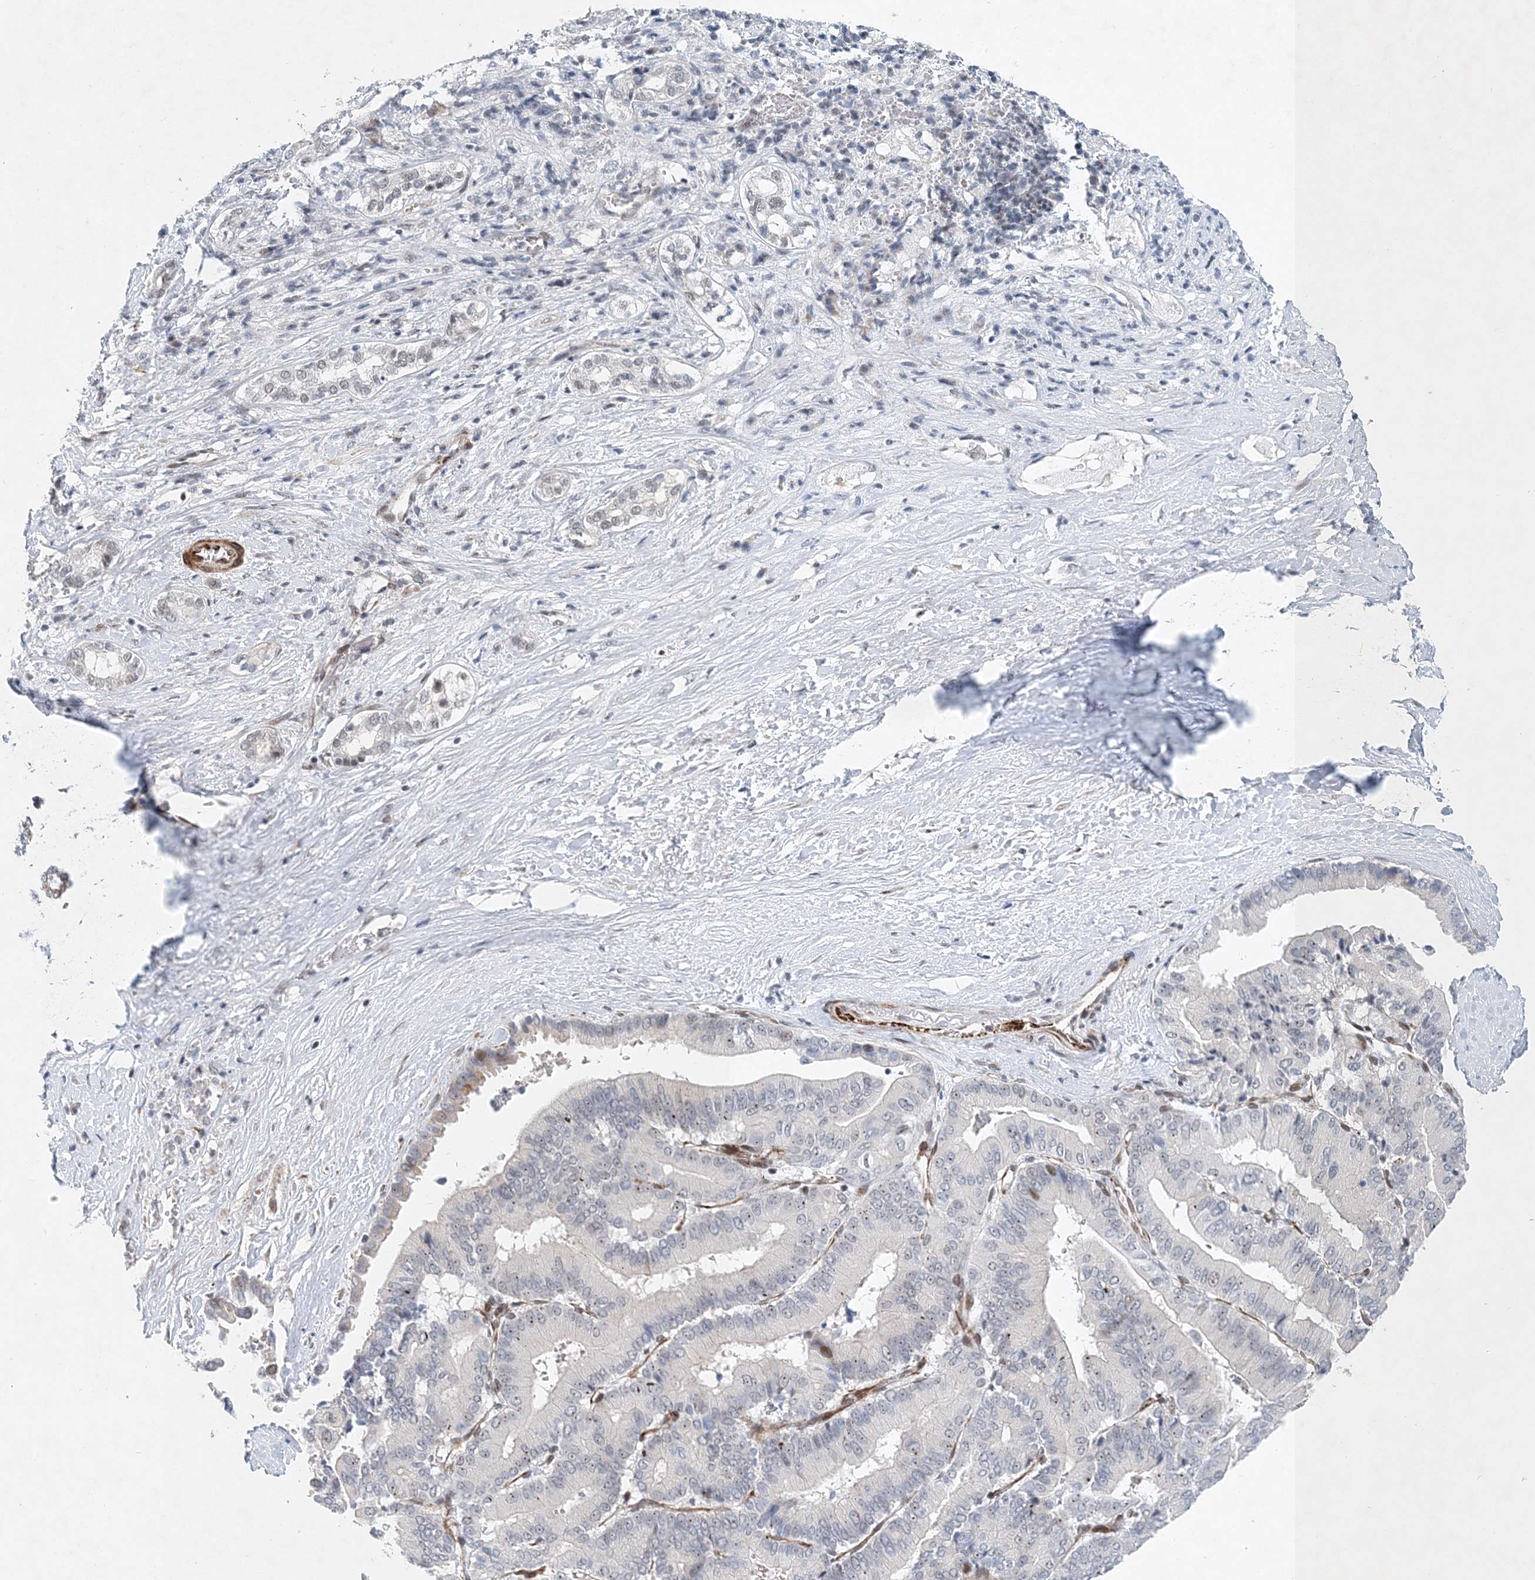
{"staining": {"intensity": "moderate", "quantity": "<25%", "location": "nuclear"}, "tissue": "liver cancer", "cell_type": "Tumor cells", "image_type": "cancer", "snomed": [{"axis": "morphology", "description": "Cholangiocarcinoma"}, {"axis": "topography", "description": "Liver"}], "caption": "Human liver cancer (cholangiocarcinoma) stained with a protein marker reveals moderate staining in tumor cells.", "gene": "UIMC1", "patient": {"sex": "female", "age": 75}}